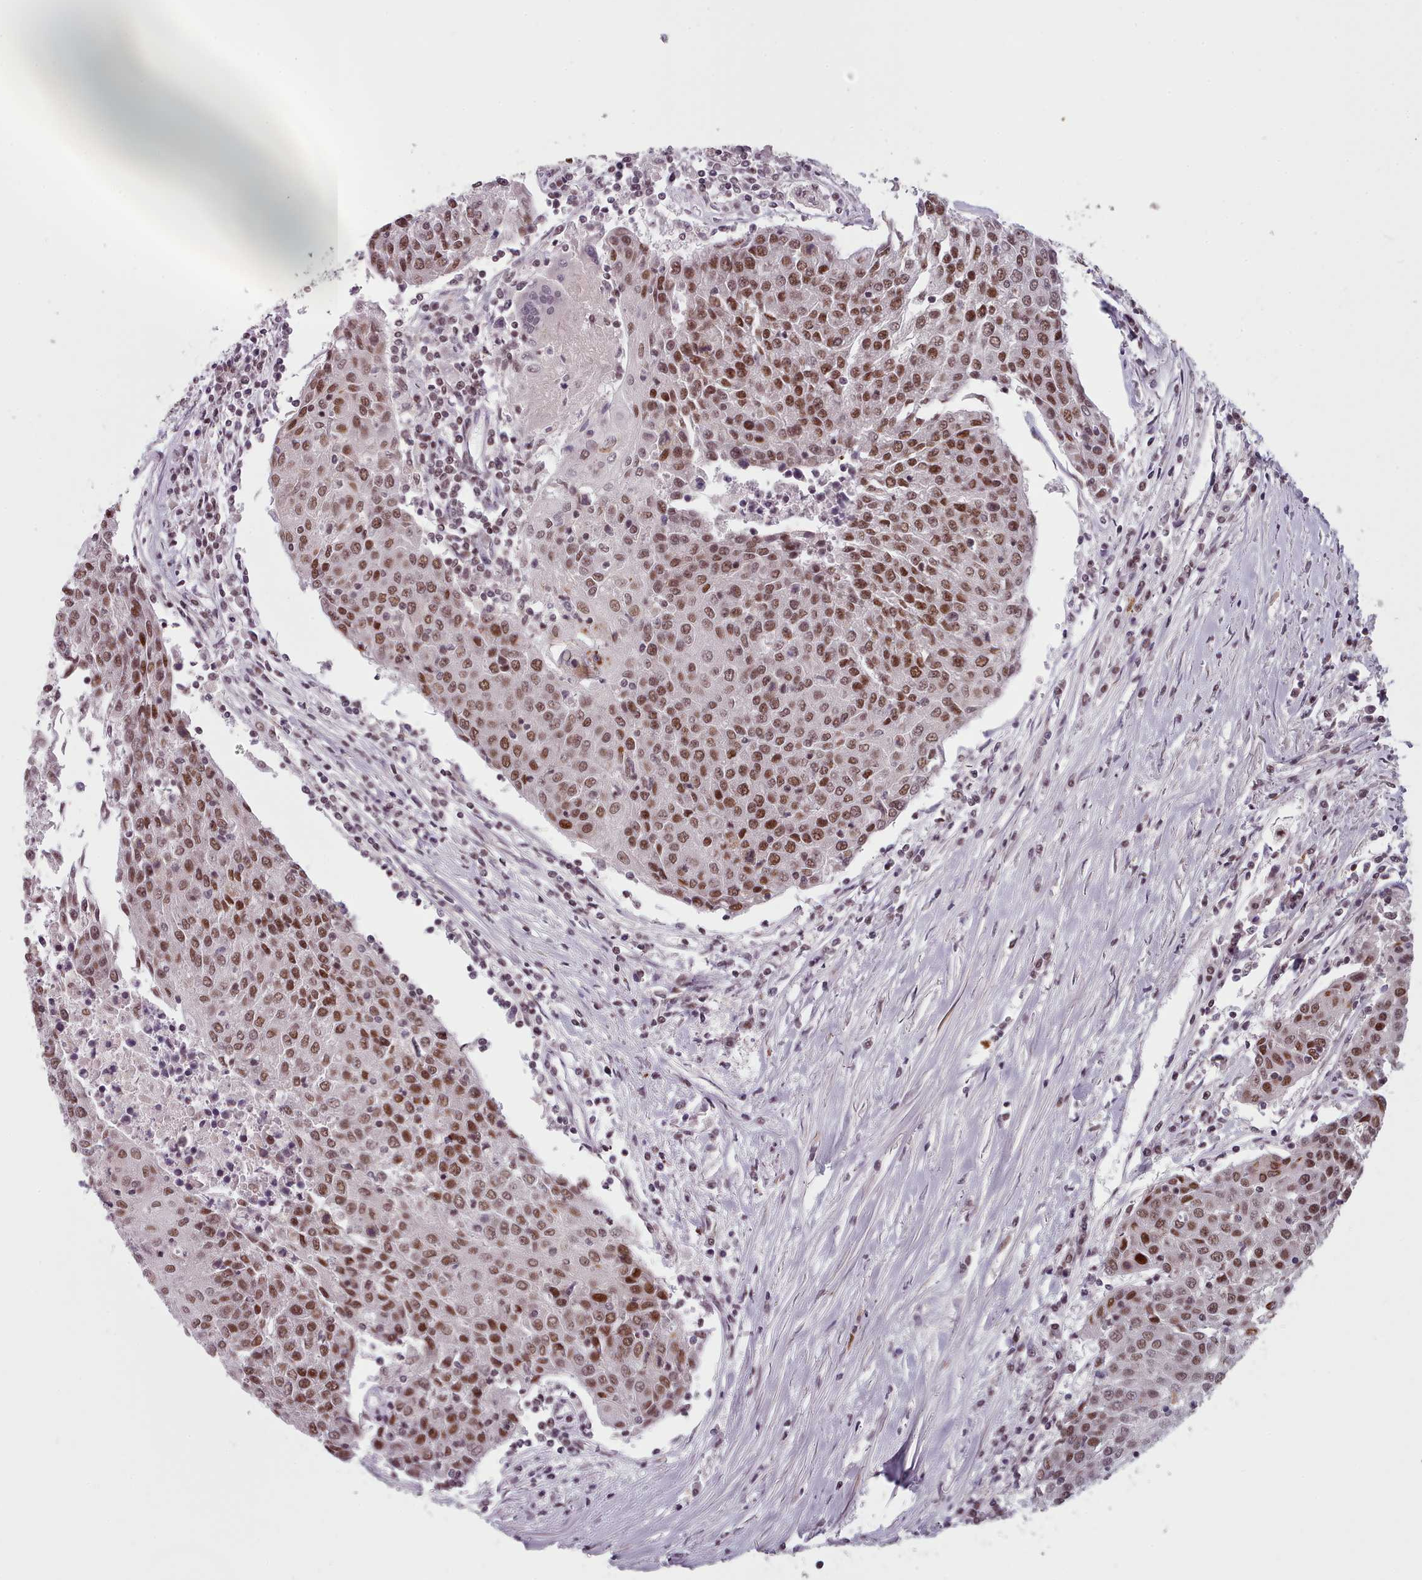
{"staining": {"intensity": "strong", "quantity": ">75%", "location": "nuclear"}, "tissue": "urothelial cancer", "cell_type": "Tumor cells", "image_type": "cancer", "snomed": [{"axis": "morphology", "description": "Urothelial carcinoma, High grade"}, {"axis": "topography", "description": "Urinary bladder"}], "caption": "Urothelial cancer stained with a brown dye displays strong nuclear positive staining in about >75% of tumor cells.", "gene": "SRSF9", "patient": {"sex": "female", "age": 85}}